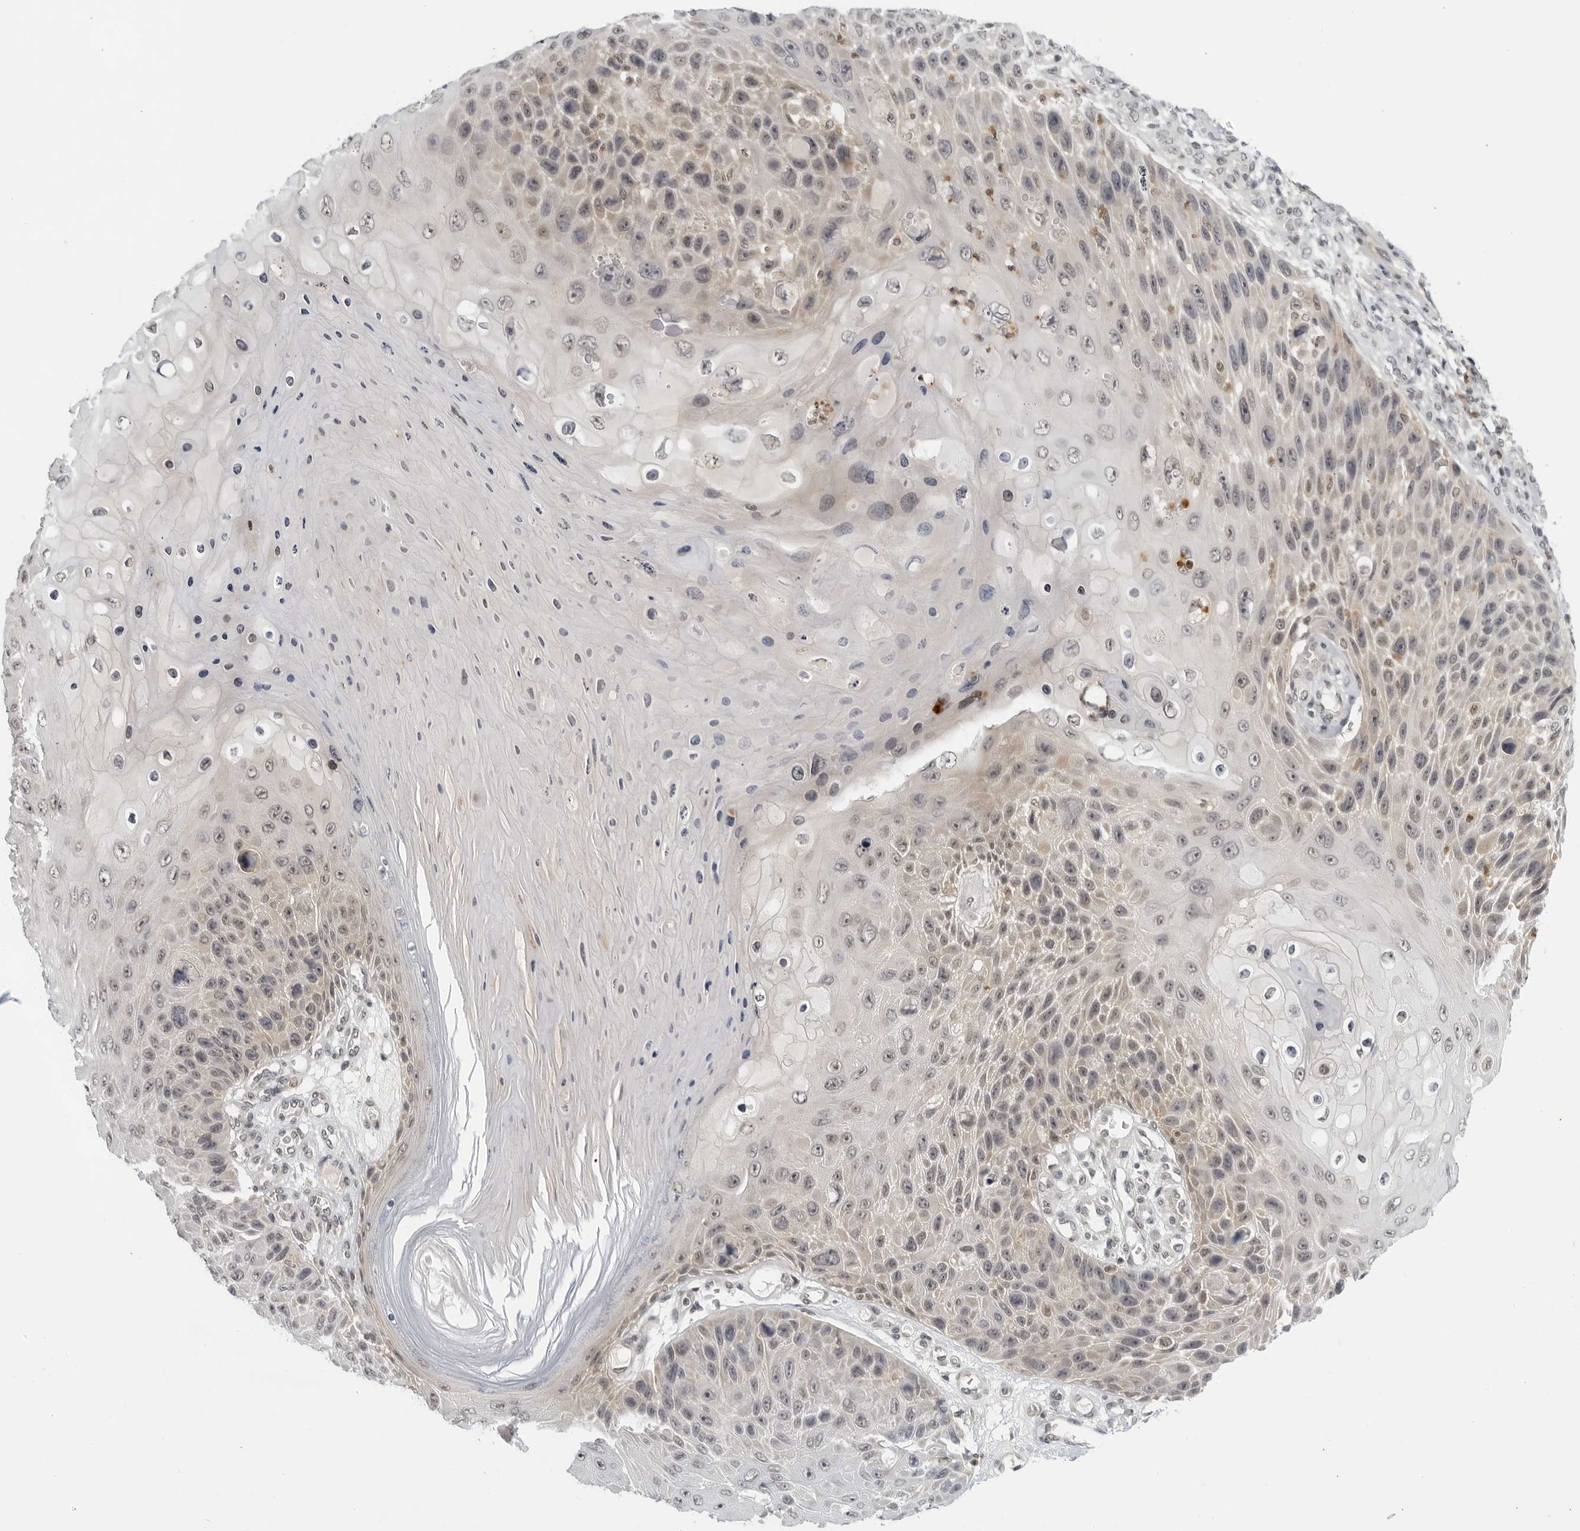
{"staining": {"intensity": "weak", "quantity": "<25%", "location": "nuclear"}, "tissue": "skin cancer", "cell_type": "Tumor cells", "image_type": "cancer", "snomed": [{"axis": "morphology", "description": "Squamous cell carcinoma, NOS"}, {"axis": "topography", "description": "Skin"}], "caption": "Skin cancer was stained to show a protein in brown. There is no significant positivity in tumor cells.", "gene": "CC2D1B", "patient": {"sex": "female", "age": 88}}